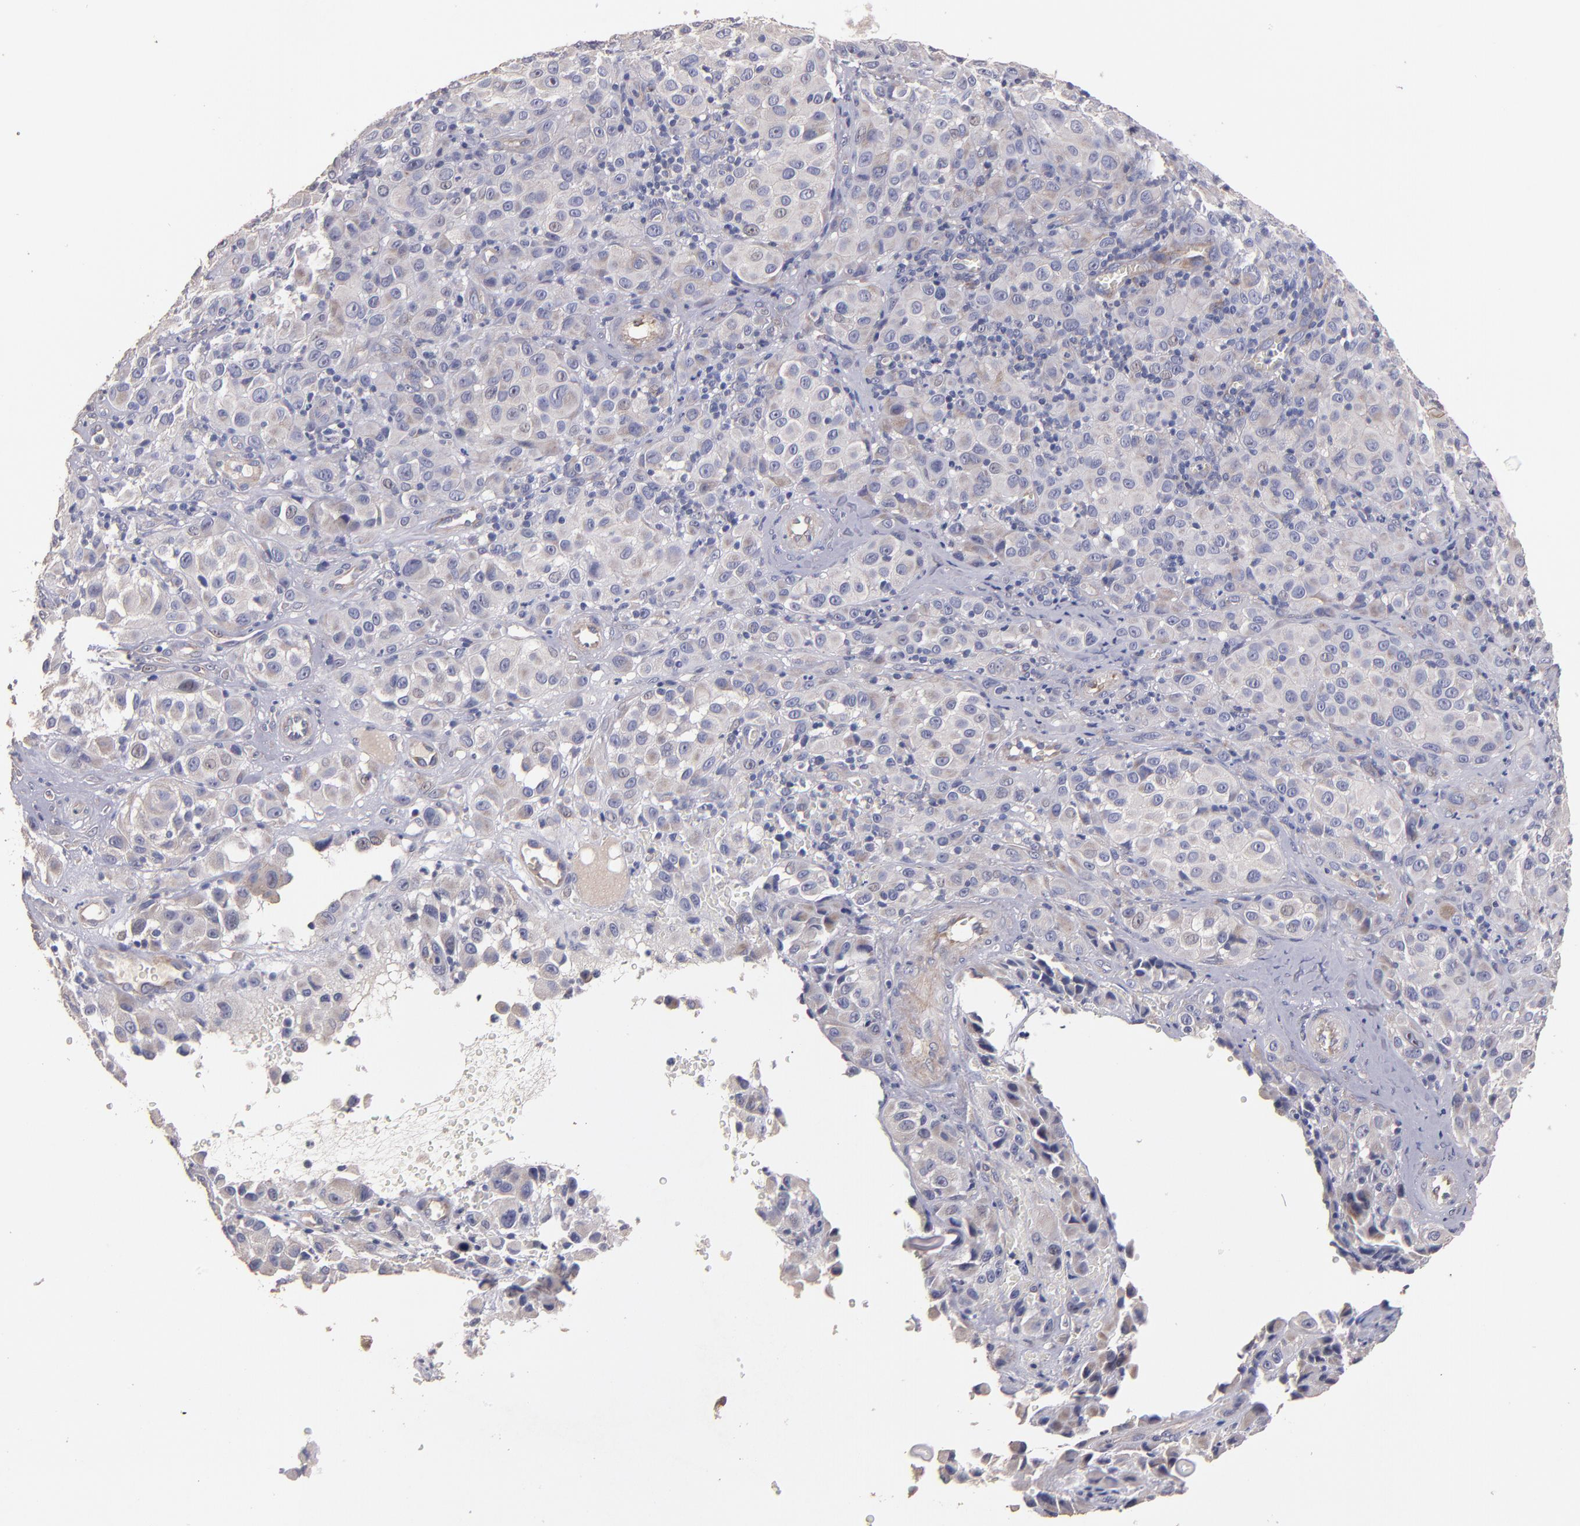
{"staining": {"intensity": "weak", "quantity": ">75%", "location": "cytoplasmic/membranous"}, "tissue": "melanoma", "cell_type": "Tumor cells", "image_type": "cancer", "snomed": [{"axis": "morphology", "description": "Malignant melanoma, NOS"}, {"axis": "topography", "description": "Skin"}], "caption": "Melanoma stained with immunohistochemistry exhibits weak cytoplasmic/membranous positivity in about >75% of tumor cells.", "gene": "MAGEE1", "patient": {"sex": "female", "age": 21}}